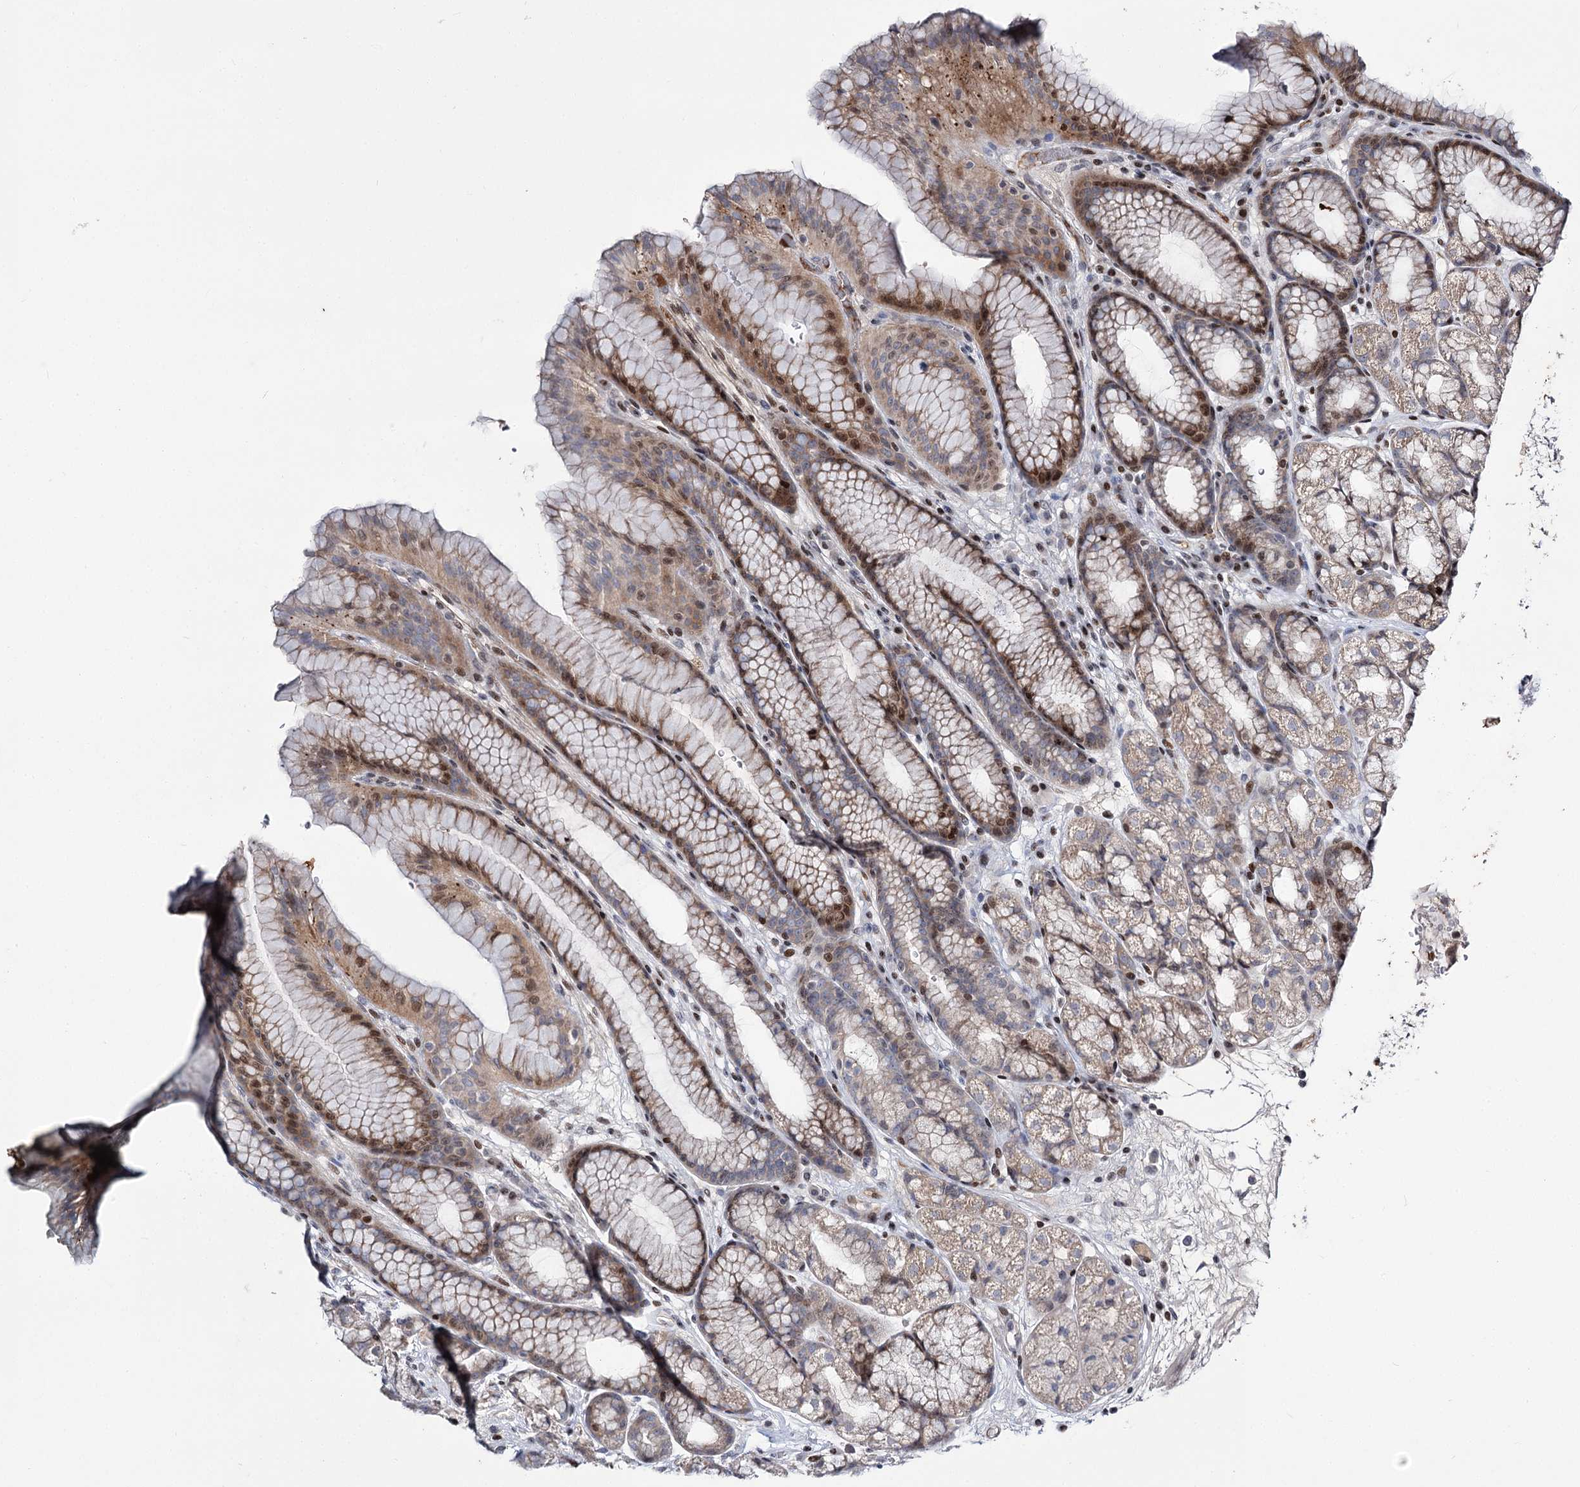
{"staining": {"intensity": "moderate", "quantity": "25%-75%", "location": "cytoplasmic/membranous,nuclear"}, "tissue": "stomach", "cell_type": "Glandular cells", "image_type": "normal", "snomed": [{"axis": "morphology", "description": "Normal tissue, NOS"}, {"axis": "morphology", "description": "Adenocarcinoma, NOS"}, {"axis": "topography", "description": "Stomach"}], "caption": "This is an image of immunohistochemistry (IHC) staining of unremarkable stomach, which shows moderate expression in the cytoplasmic/membranous,nuclear of glandular cells.", "gene": "ITFG2", "patient": {"sex": "male", "age": 57}}